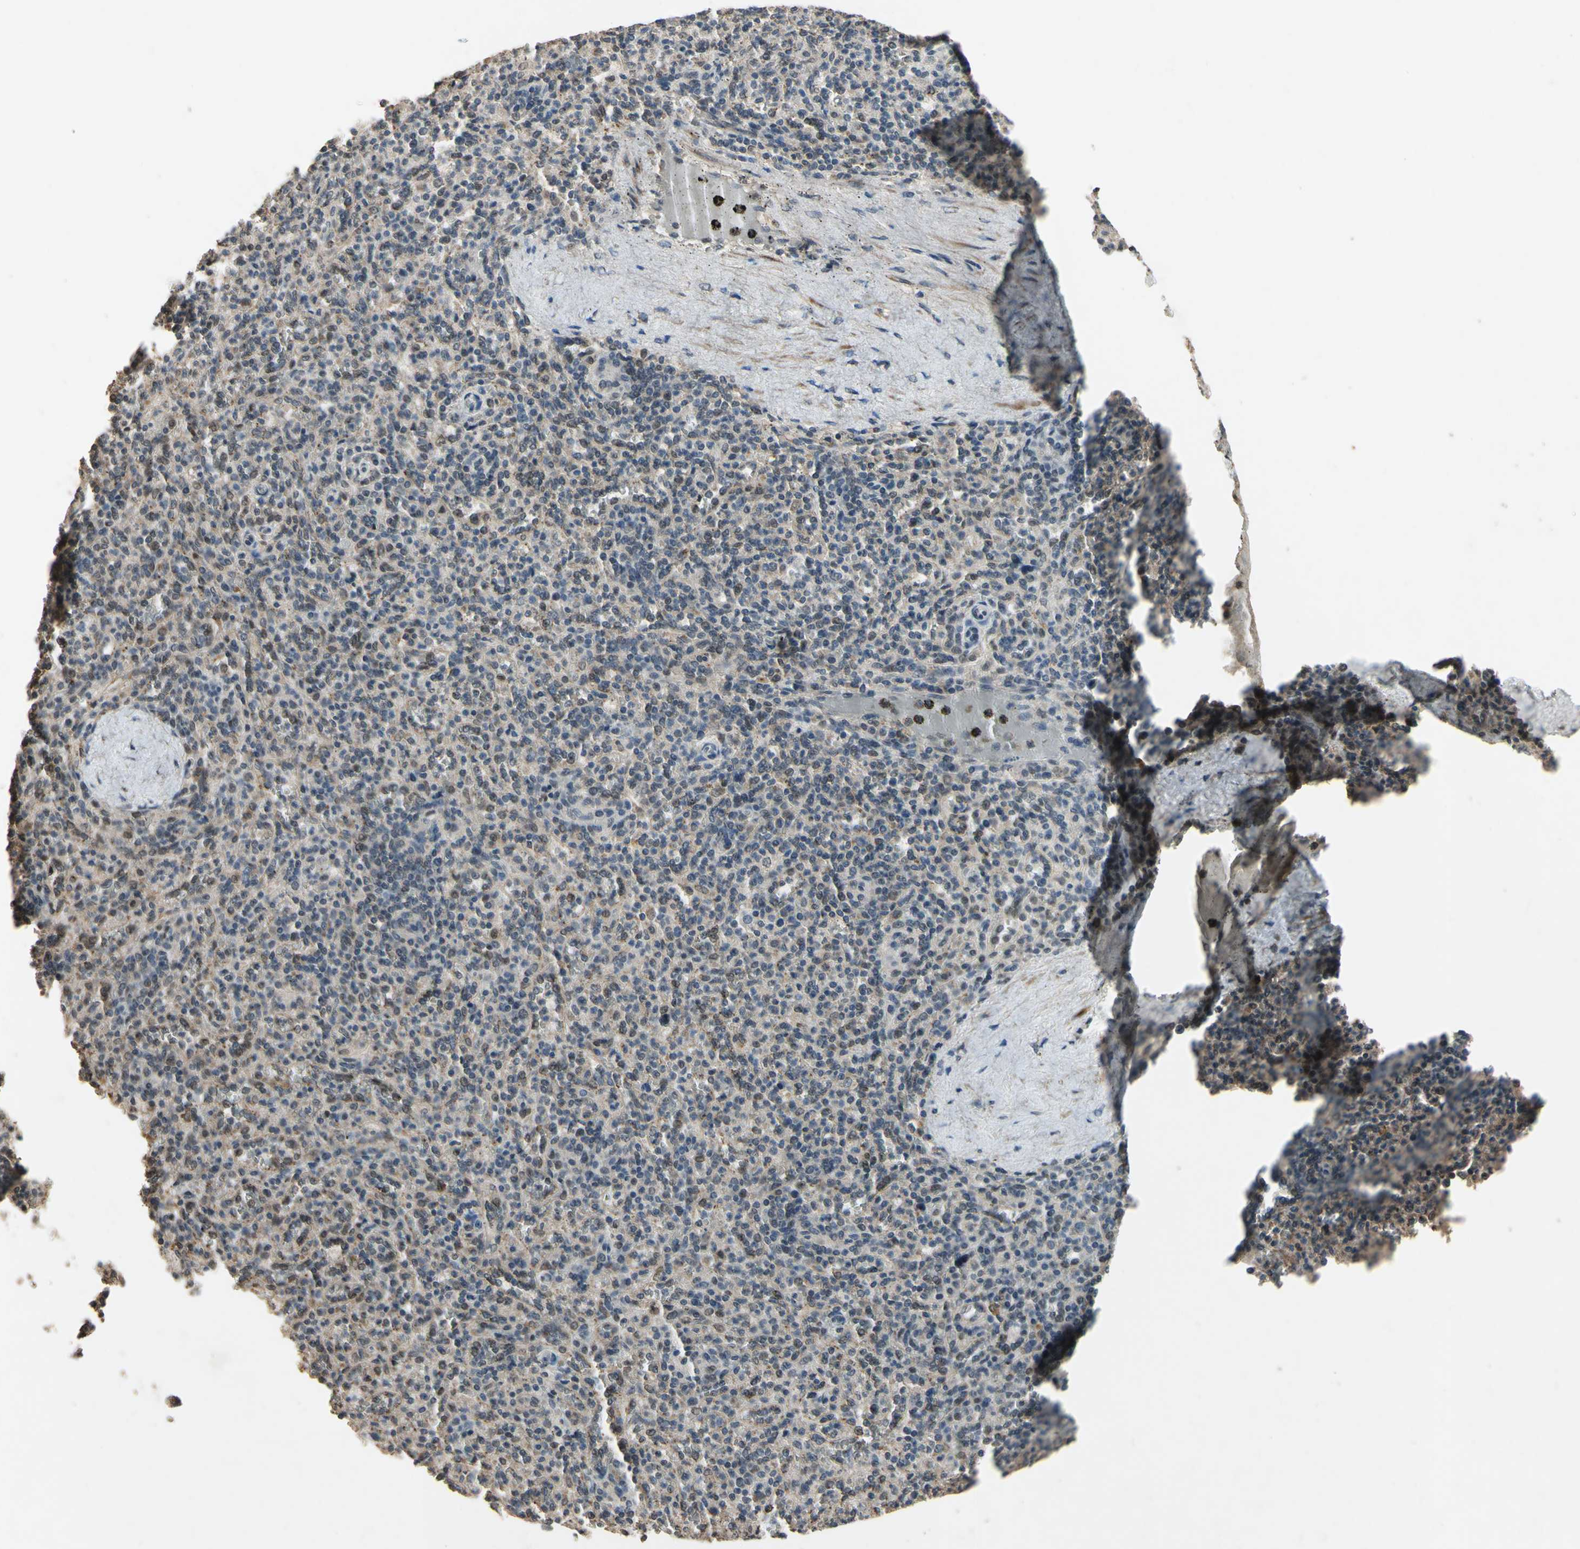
{"staining": {"intensity": "weak", "quantity": "<25%", "location": "nuclear"}, "tissue": "spleen", "cell_type": "Cells in red pulp", "image_type": "normal", "snomed": [{"axis": "morphology", "description": "Normal tissue, NOS"}, {"axis": "topography", "description": "Spleen"}], "caption": "Immunohistochemistry (IHC) micrograph of unremarkable spleen: spleen stained with DAB reveals no significant protein staining in cells in red pulp.", "gene": "ZNF174", "patient": {"sex": "male", "age": 36}}